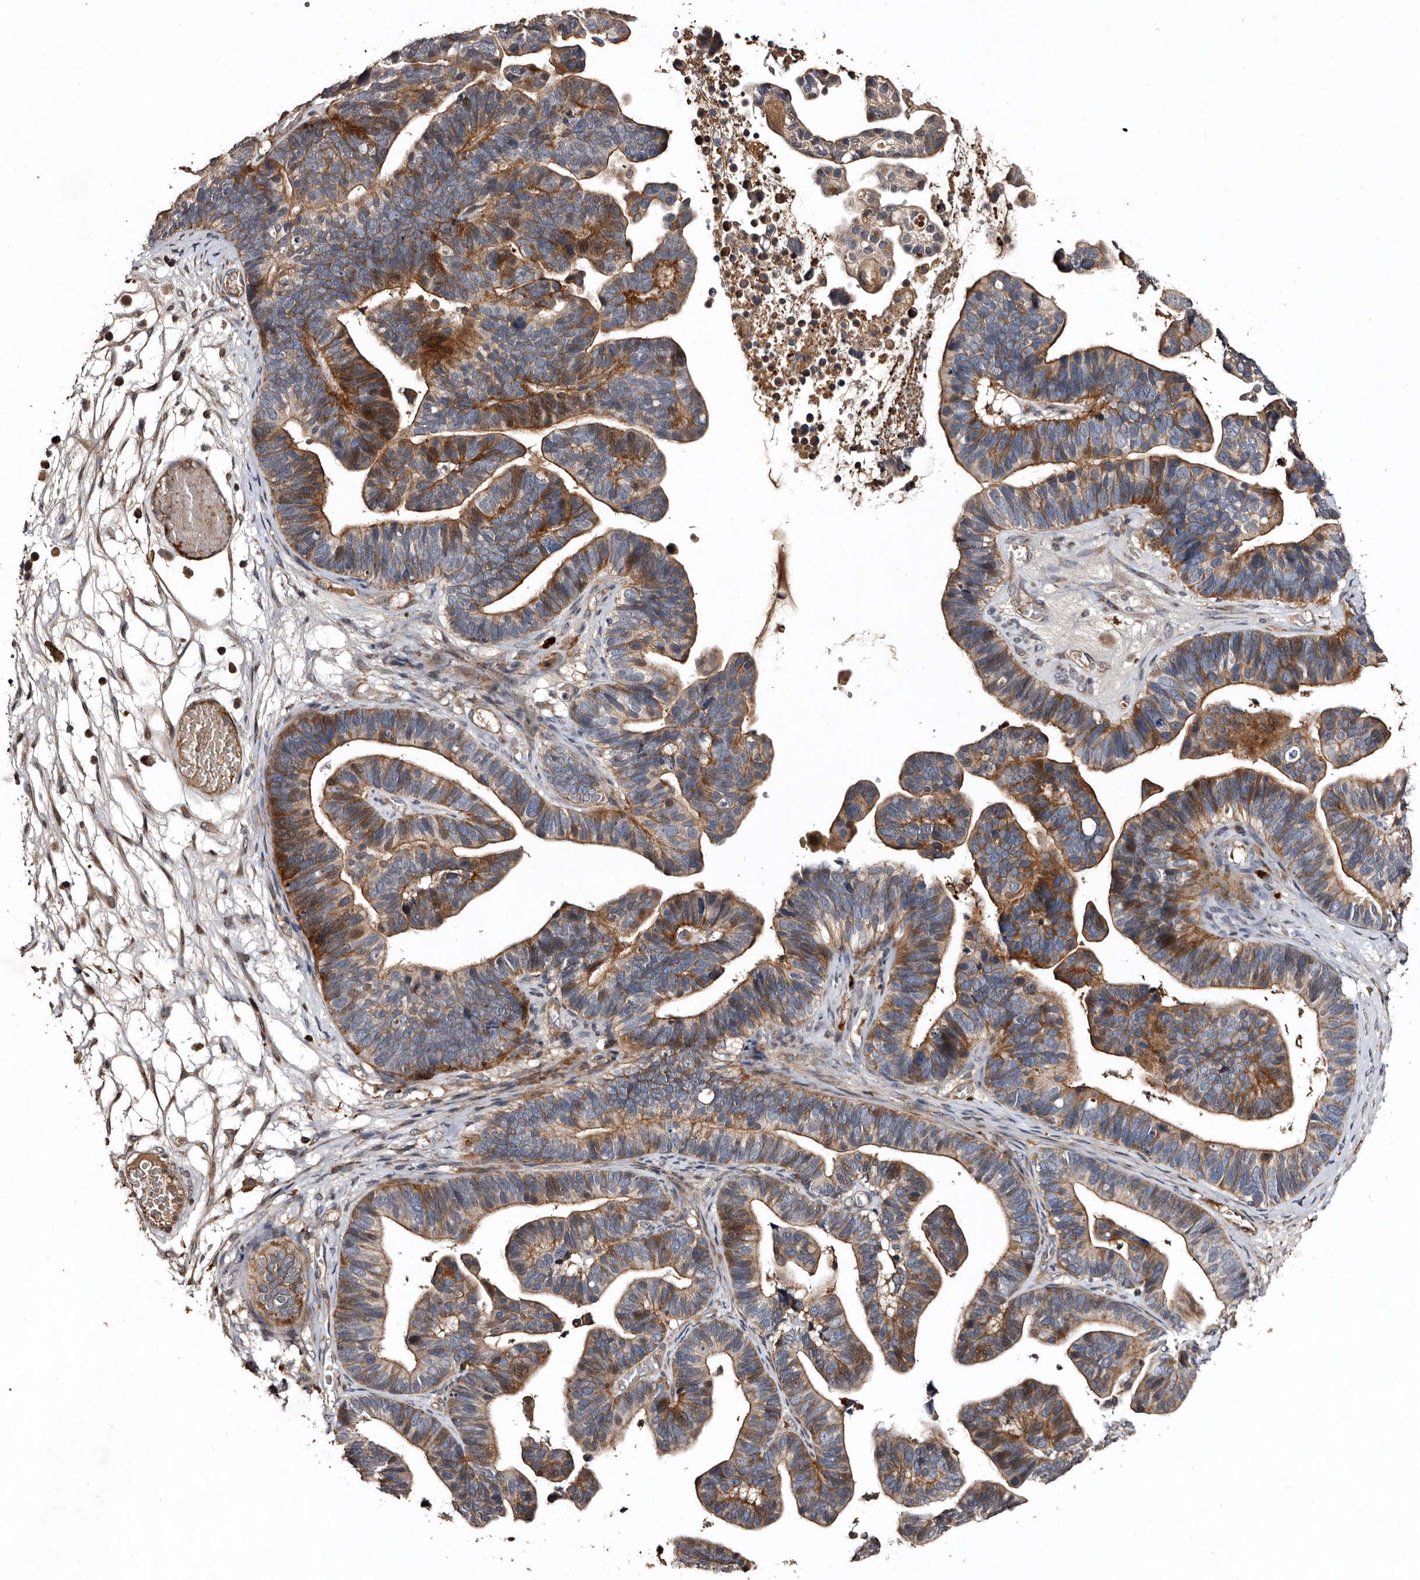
{"staining": {"intensity": "strong", "quantity": "25%-75%", "location": "cytoplasmic/membranous"}, "tissue": "ovarian cancer", "cell_type": "Tumor cells", "image_type": "cancer", "snomed": [{"axis": "morphology", "description": "Cystadenocarcinoma, serous, NOS"}, {"axis": "topography", "description": "Ovary"}], "caption": "A brown stain highlights strong cytoplasmic/membranous expression of a protein in ovarian cancer tumor cells.", "gene": "PRKD3", "patient": {"sex": "female", "age": 56}}